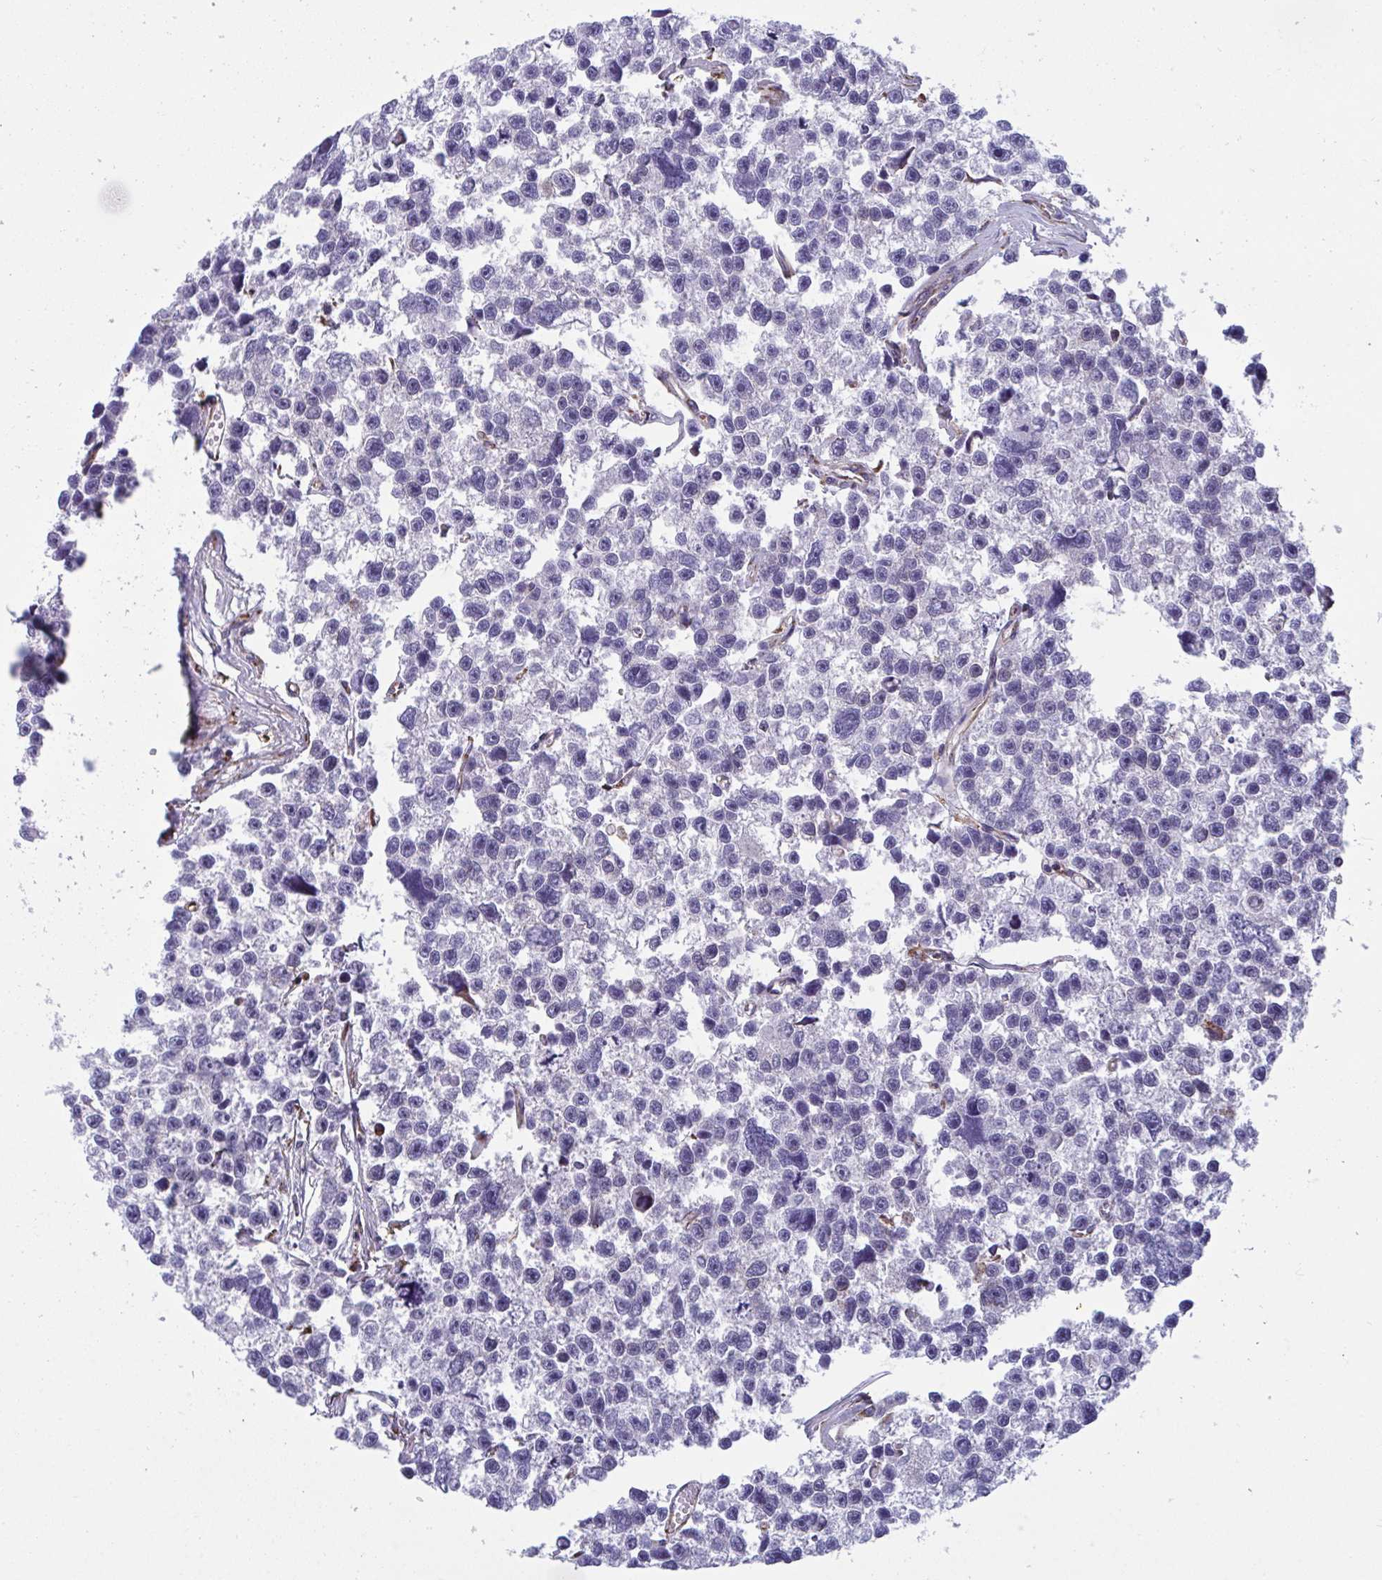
{"staining": {"intensity": "negative", "quantity": "none", "location": "none"}, "tissue": "testis cancer", "cell_type": "Tumor cells", "image_type": "cancer", "snomed": [{"axis": "morphology", "description": "Seminoma, NOS"}, {"axis": "topography", "description": "Testis"}], "caption": "This image is of testis cancer stained with IHC to label a protein in brown with the nuclei are counter-stained blue. There is no expression in tumor cells.", "gene": "PEAK3", "patient": {"sex": "male", "age": 26}}